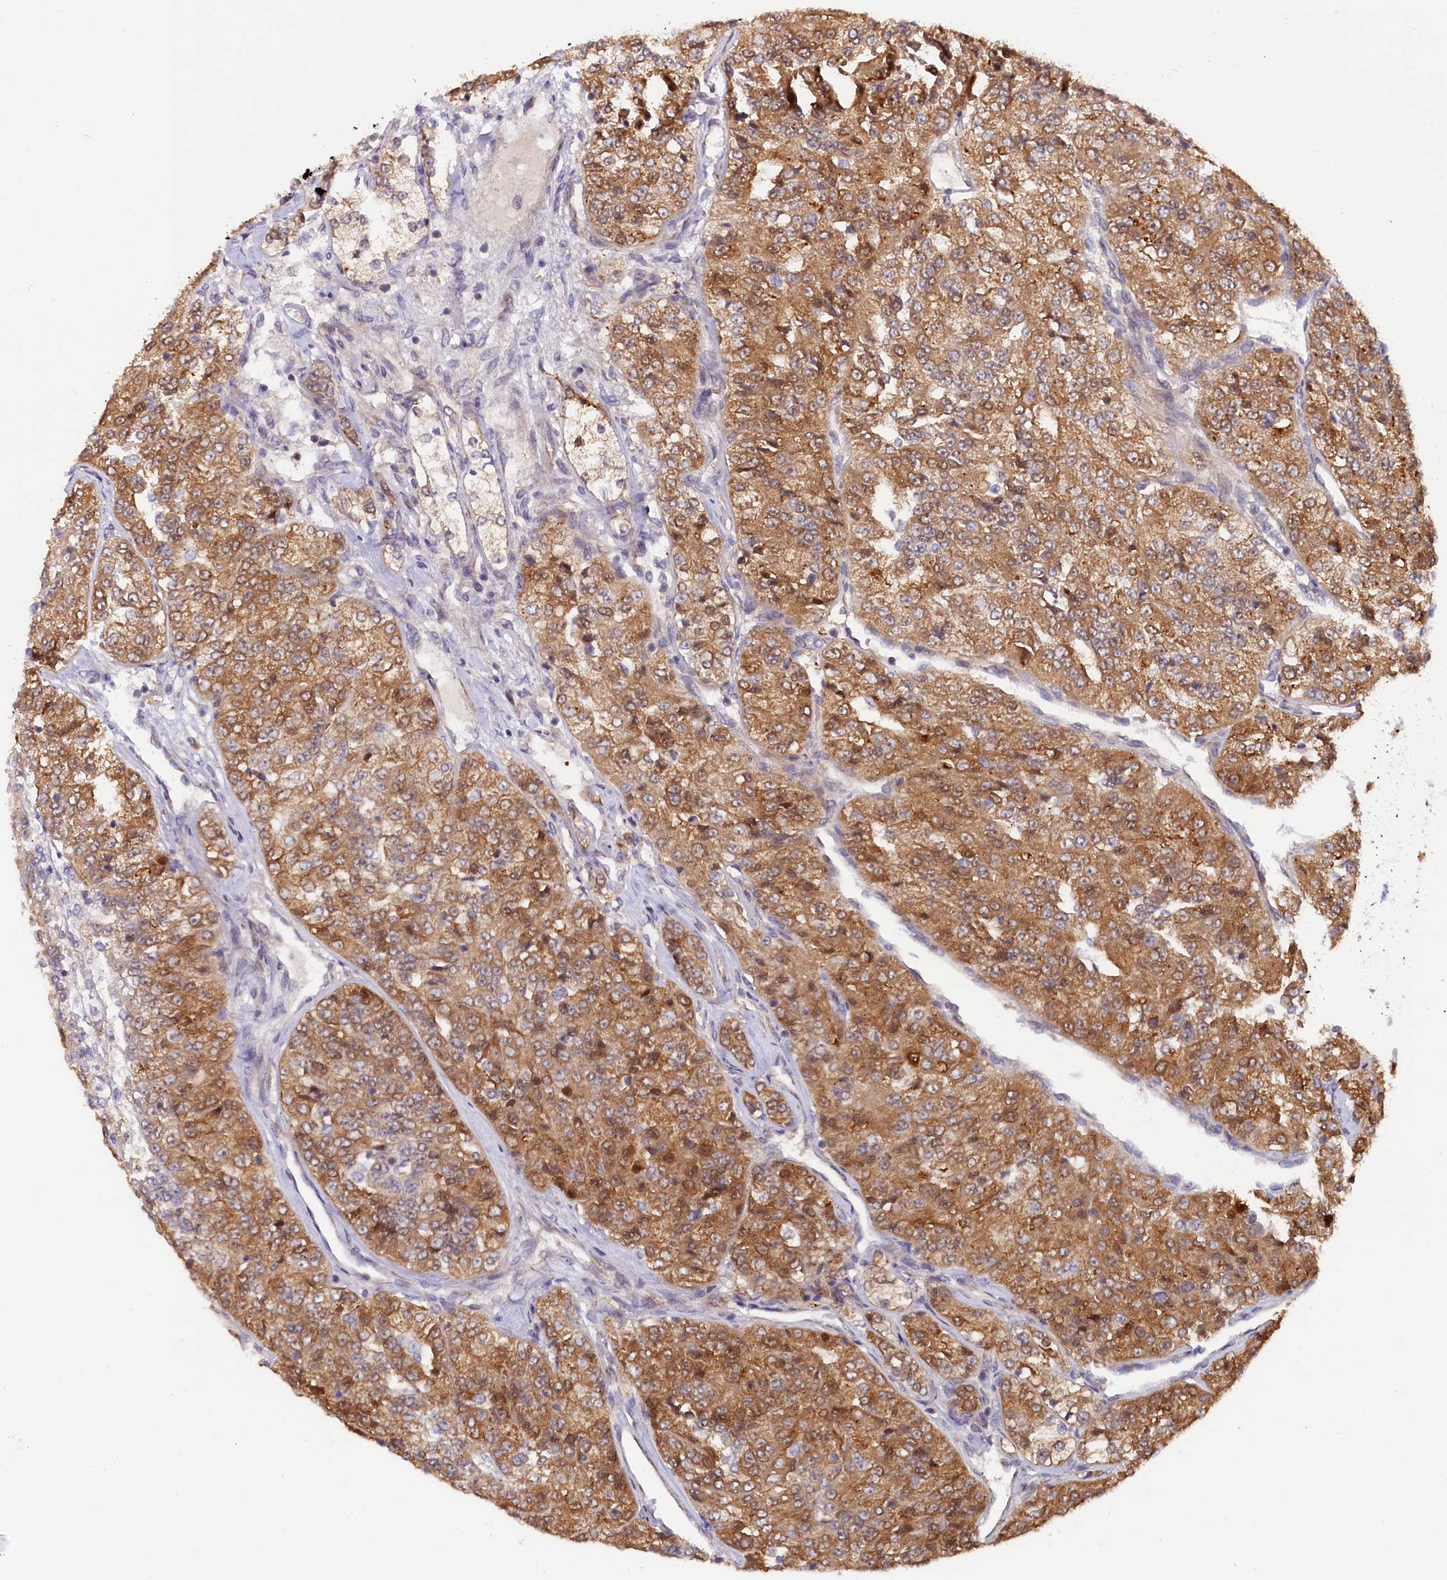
{"staining": {"intensity": "moderate", "quantity": ">75%", "location": "cytoplasmic/membranous"}, "tissue": "renal cancer", "cell_type": "Tumor cells", "image_type": "cancer", "snomed": [{"axis": "morphology", "description": "Adenocarcinoma, NOS"}, {"axis": "topography", "description": "Kidney"}], "caption": "Moderate cytoplasmic/membranous expression is seen in approximately >75% of tumor cells in renal adenocarcinoma. The staining was performed using DAB (3,3'-diaminobenzidine) to visualize the protein expression in brown, while the nuclei were stained in blue with hematoxylin (Magnification: 20x).", "gene": "JPT2", "patient": {"sex": "female", "age": 63}}